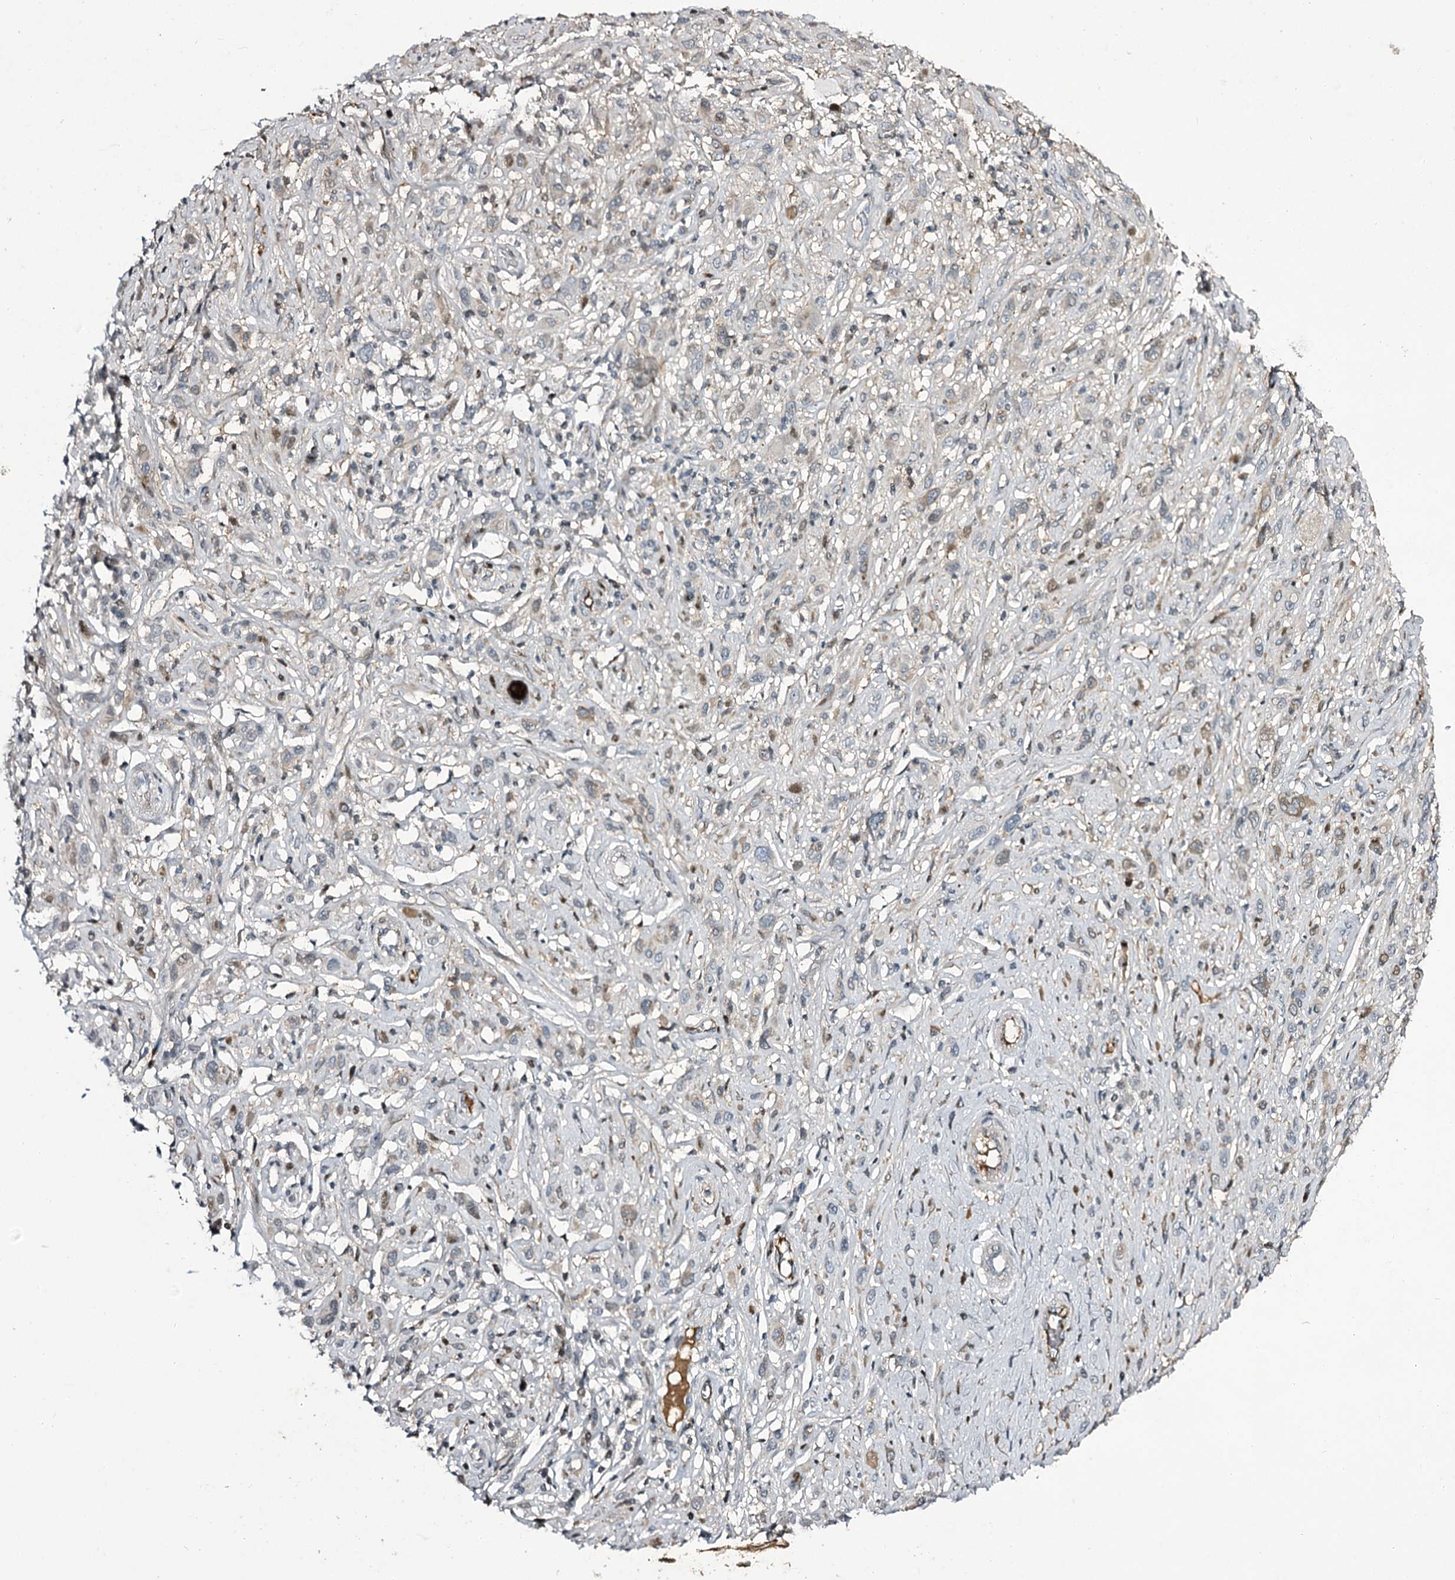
{"staining": {"intensity": "negative", "quantity": "none", "location": "none"}, "tissue": "melanoma", "cell_type": "Tumor cells", "image_type": "cancer", "snomed": [{"axis": "morphology", "description": "Malignant melanoma, NOS"}, {"axis": "topography", "description": "Skin of trunk"}], "caption": "A high-resolution photomicrograph shows immunohistochemistry staining of malignant melanoma, which demonstrates no significant positivity in tumor cells. (DAB IHC, high magnification).", "gene": "ITFG2", "patient": {"sex": "male", "age": 71}}